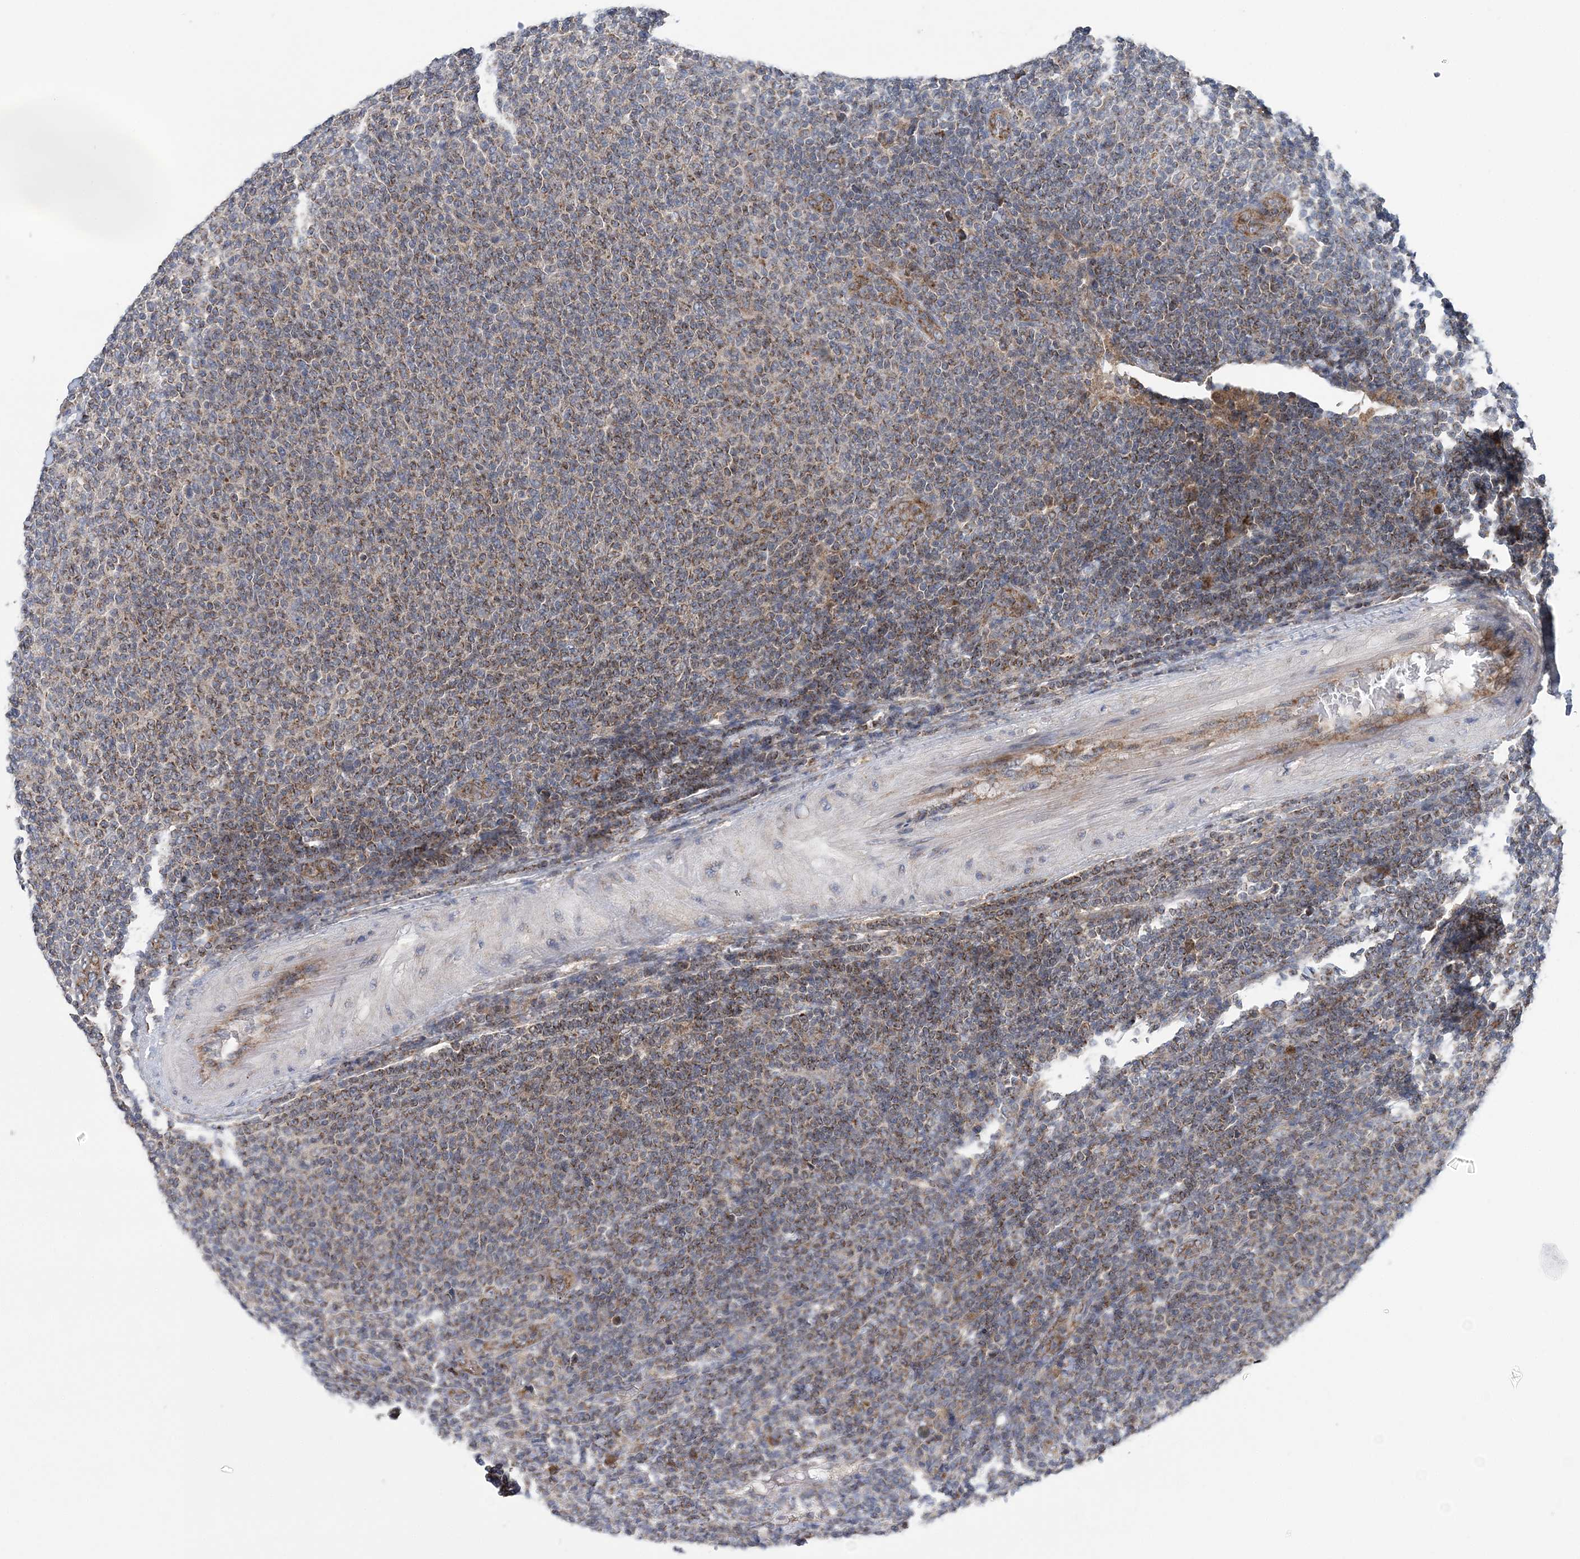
{"staining": {"intensity": "moderate", "quantity": ">75%", "location": "cytoplasmic/membranous"}, "tissue": "lymphoma", "cell_type": "Tumor cells", "image_type": "cancer", "snomed": [{"axis": "morphology", "description": "Malignant lymphoma, non-Hodgkin's type, Low grade"}, {"axis": "topography", "description": "Lymph node"}], "caption": "Protein staining demonstrates moderate cytoplasmic/membranous positivity in approximately >75% of tumor cells in lymphoma.", "gene": "COPE", "patient": {"sex": "male", "age": 66}}